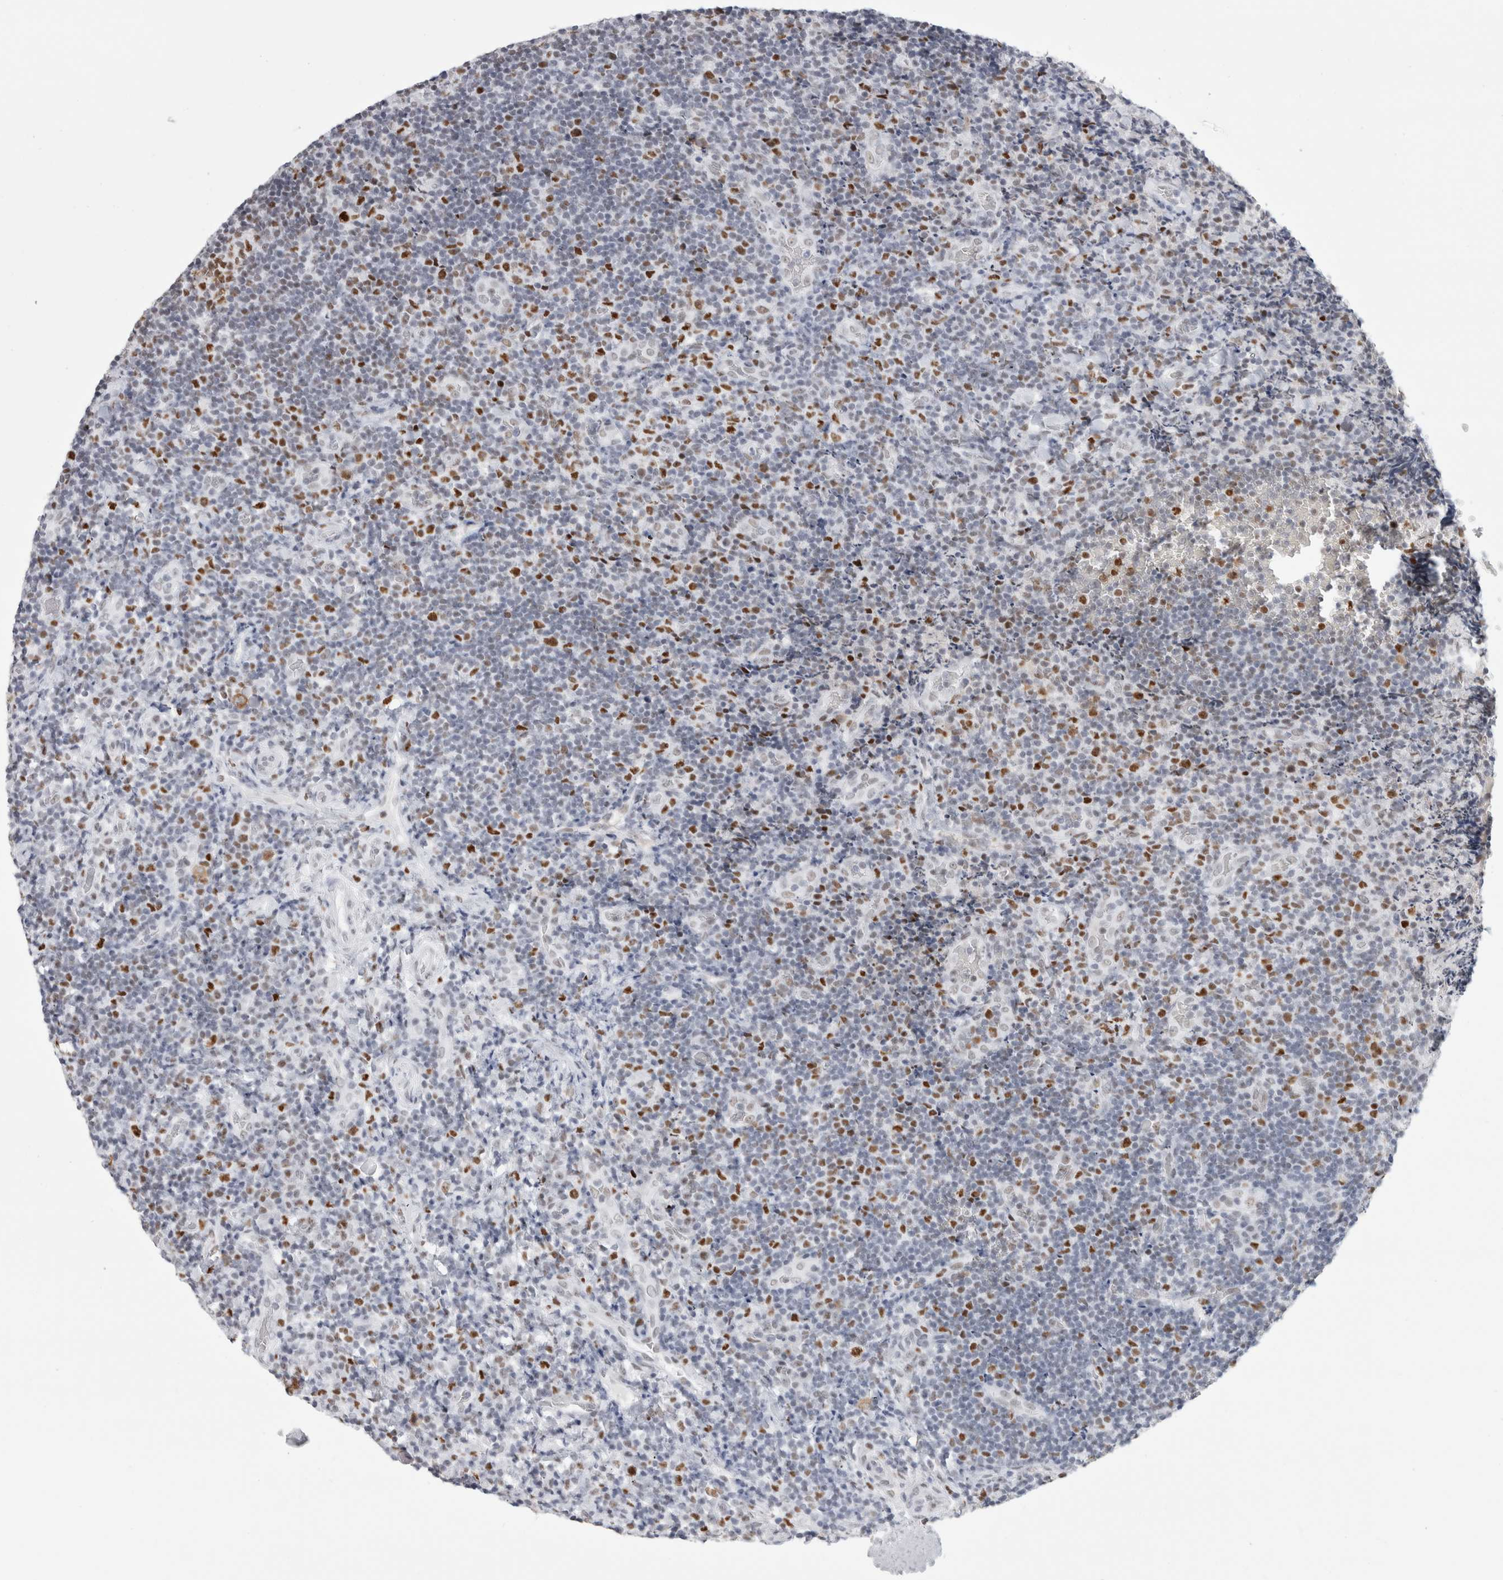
{"staining": {"intensity": "moderate", "quantity": "<25%", "location": "nuclear"}, "tissue": "lymphoma", "cell_type": "Tumor cells", "image_type": "cancer", "snomed": [{"axis": "morphology", "description": "Malignant lymphoma, non-Hodgkin's type, High grade"}, {"axis": "topography", "description": "Tonsil"}], "caption": "Immunohistochemistry (IHC) (DAB) staining of human malignant lymphoma, non-Hodgkin's type (high-grade) shows moderate nuclear protein staining in approximately <25% of tumor cells. (DAB (3,3'-diaminobenzidine) IHC, brown staining for protein, blue staining for nuclei).", "gene": "SMARCC1", "patient": {"sex": "female", "age": 36}}